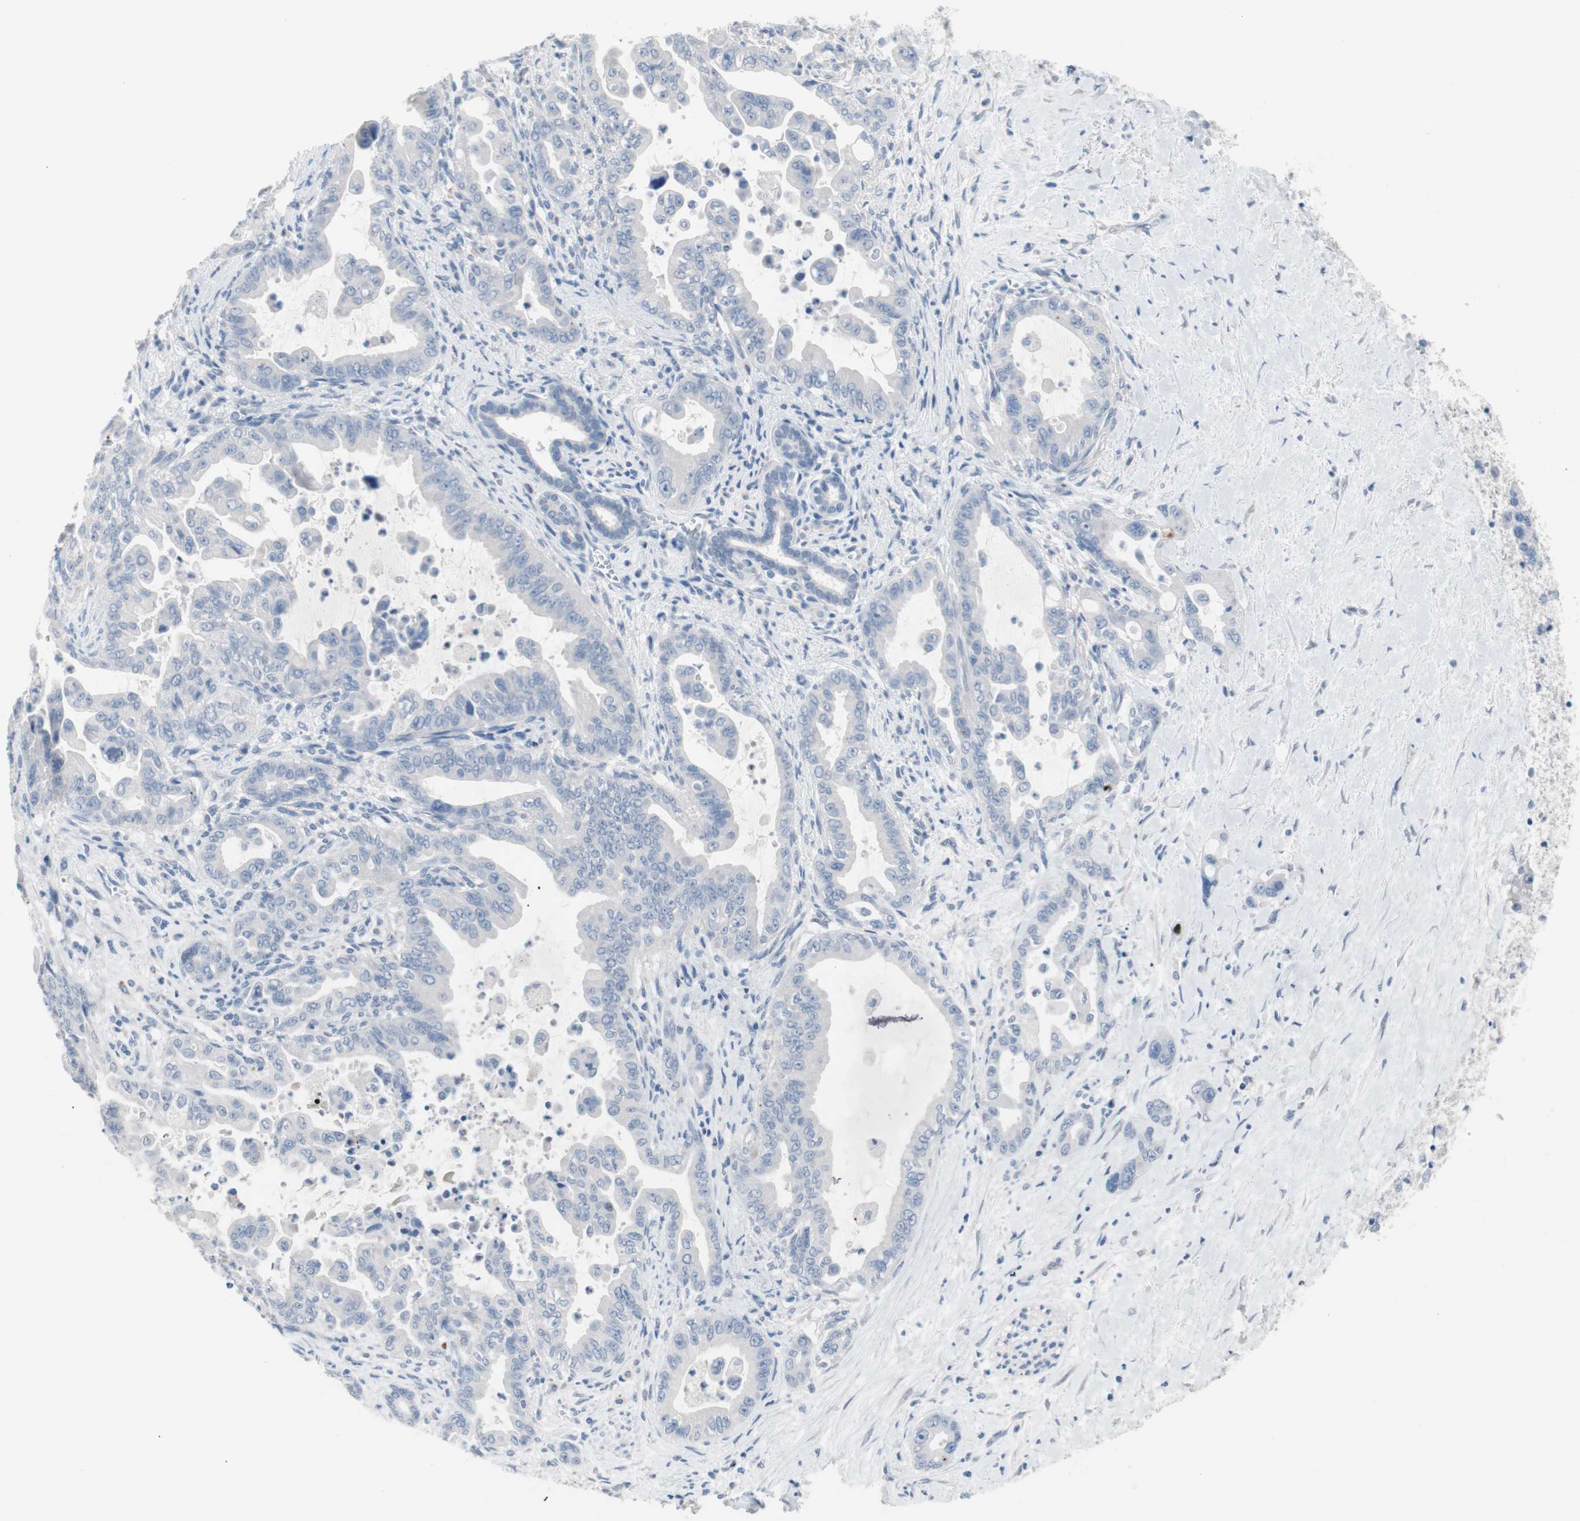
{"staining": {"intensity": "negative", "quantity": "none", "location": "none"}, "tissue": "pancreatic cancer", "cell_type": "Tumor cells", "image_type": "cancer", "snomed": [{"axis": "morphology", "description": "Adenocarcinoma, NOS"}, {"axis": "topography", "description": "Pancreas"}], "caption": "Immunohistochemical staining of pancreatic adenocarcinoma demonstrates no significant staining in tumor cells.", "gene": "ULBP1", "patient": {"sex": "male", "age": 70}}